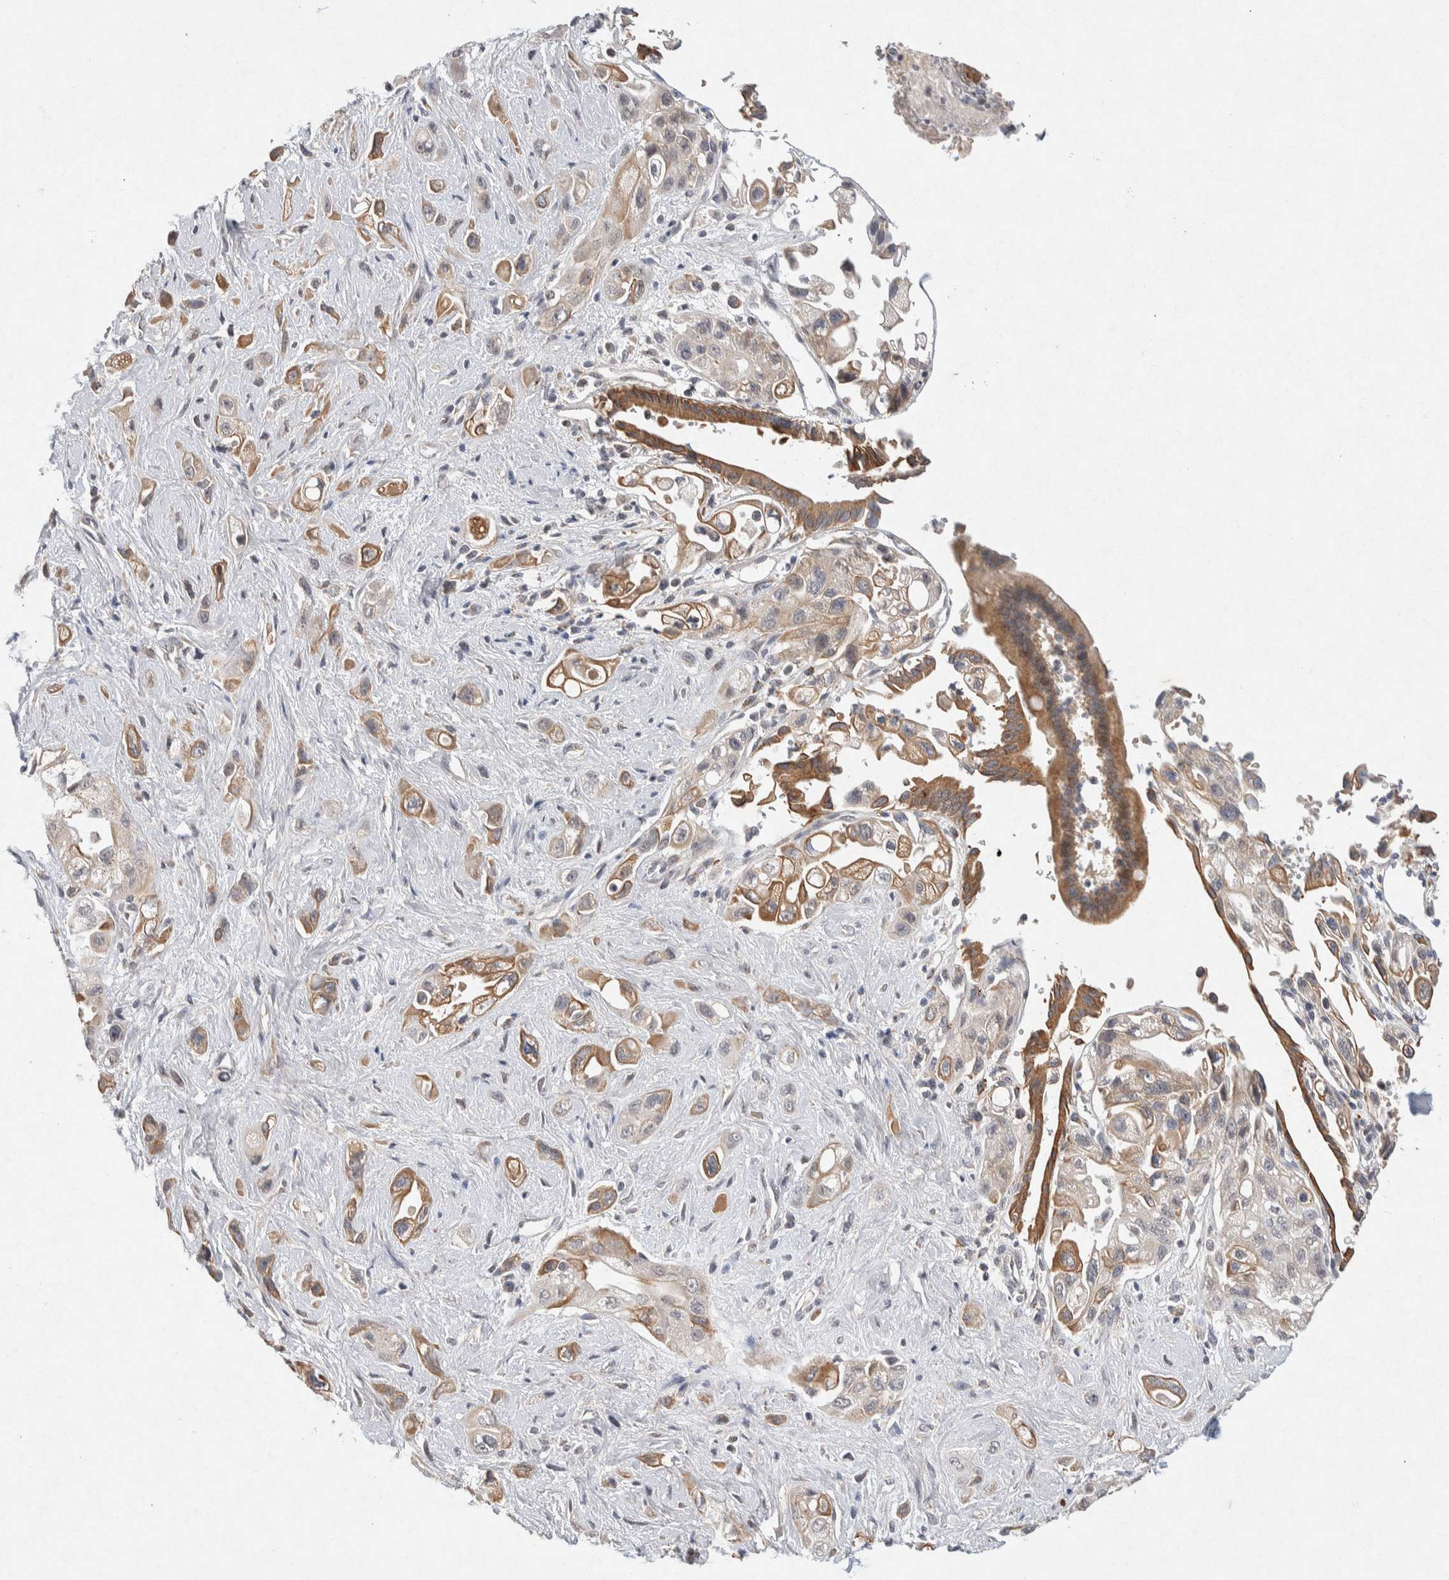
{"staining": {"intensity": "moderate", "quantity": ">75%", "location": "cytoplasmic/membranous"}, "tissue": "pancreatic cancer", "cell_type": "Tumor cells", "image_type": "cancer", "snomed": [{"axis": "morphology", "description": "Adenocarcinoma, NOS"}, {"axis": "topography", "description": "Pancreas"}], "caption": "Pancreatic adenocarcinoma stained with DAB (3,3'-diaminobenzidine) immunohistochemistry (IHC) demonstrates medium levels of moderate cytoplasmic/membranous expression in approximately >75% of tumor cells.", "gene": "CMTM4", "patient": {"sex": "female", "age": 66}}